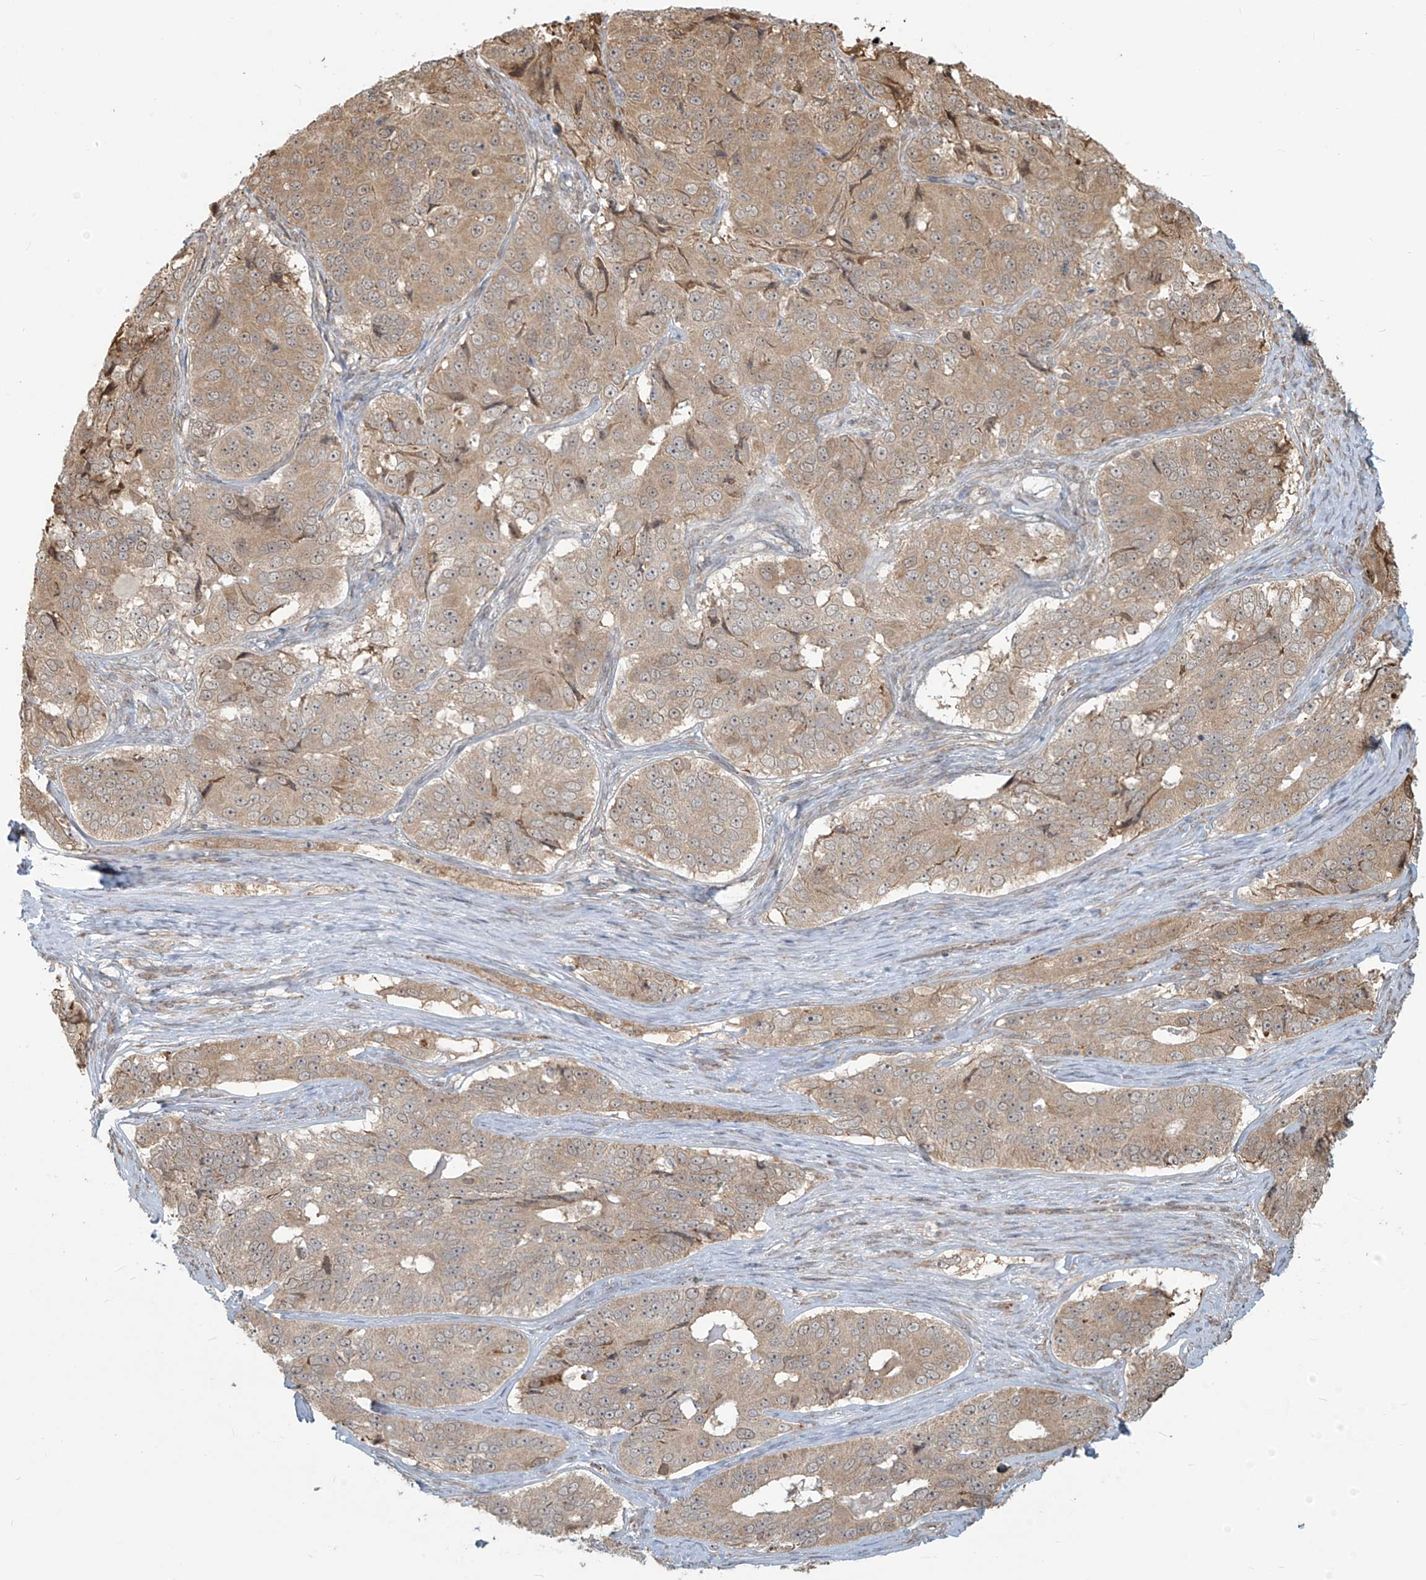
{"staining": {"intensity": "weak", "quantity": ">75%", "location": "cytoplasmic/membranous"}, "tissue": "ovarian cancer", "cell_type": "Tumor cells", "image_type": "cancer", "snomed": [{"axis": "morphology", "description": "Carcinoma, endometroid"}, {"axis": "topography", "description": "Ovary"}], "caption": "A brown stain highlights weak cytoplasmic/membranous expression of a protein in human ovarian cancer tumor cells.", "gene": "PLEKHM3", "patient": {"sex": "female", "age": 51}}